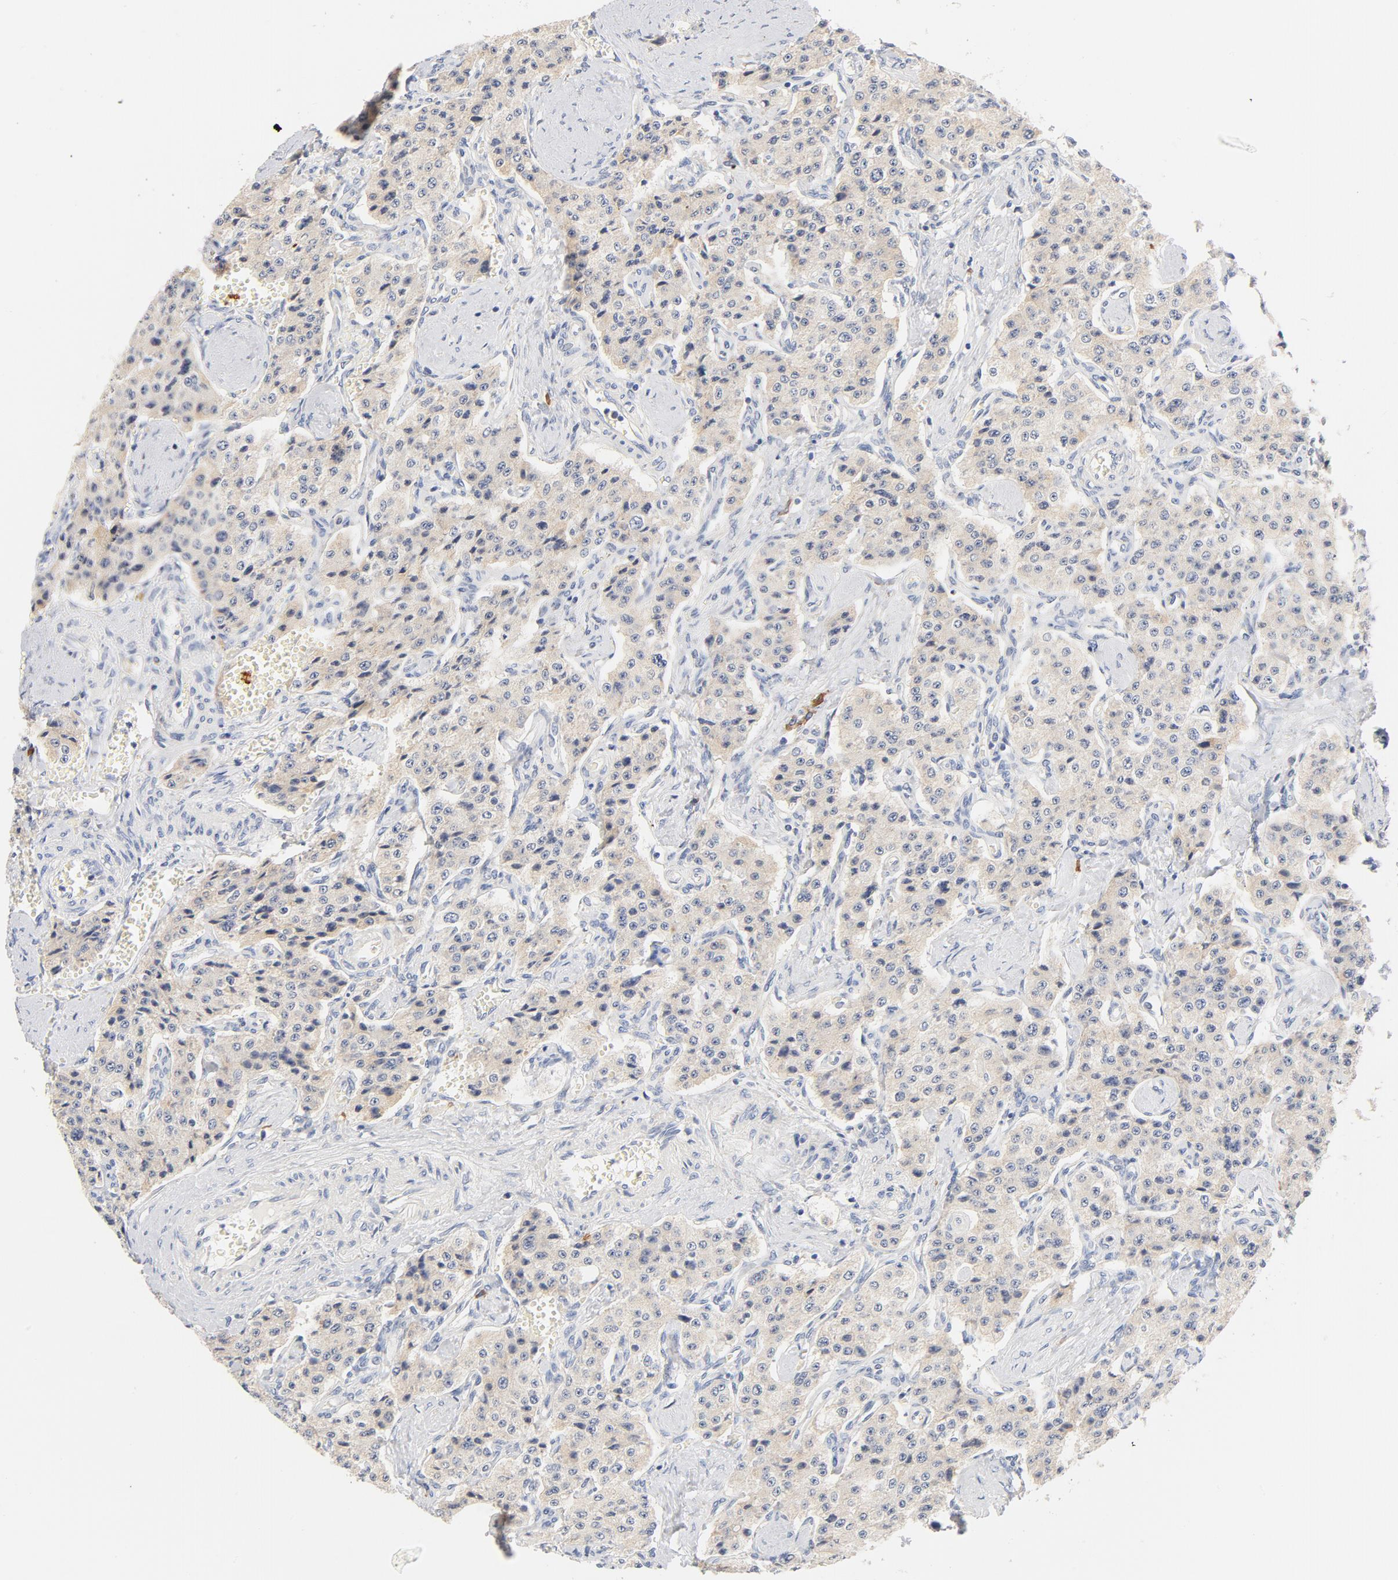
{"staining": {"intensity": "weak", "quantity": "25%-75%", "location": "cytoplasmic/membranous"}, "tissue": "carcinoid", "cell_type": "Tumor cells", "image_type": "cancer", "snomed": [{"axis": "morphology", "description": "Carcinoid, malignant, NOS"}, {"axis": "topography", "description": "Small intestine"}], "caption": "This photomicrograph demonstrates immunohistochemistry staining of carcinoid, with low weak cytoplasmic/membranous expression in approximately 25%-75% of tumor cells.", "gene": "TLR4", "patient": {"sex": "male", "age": 52}}